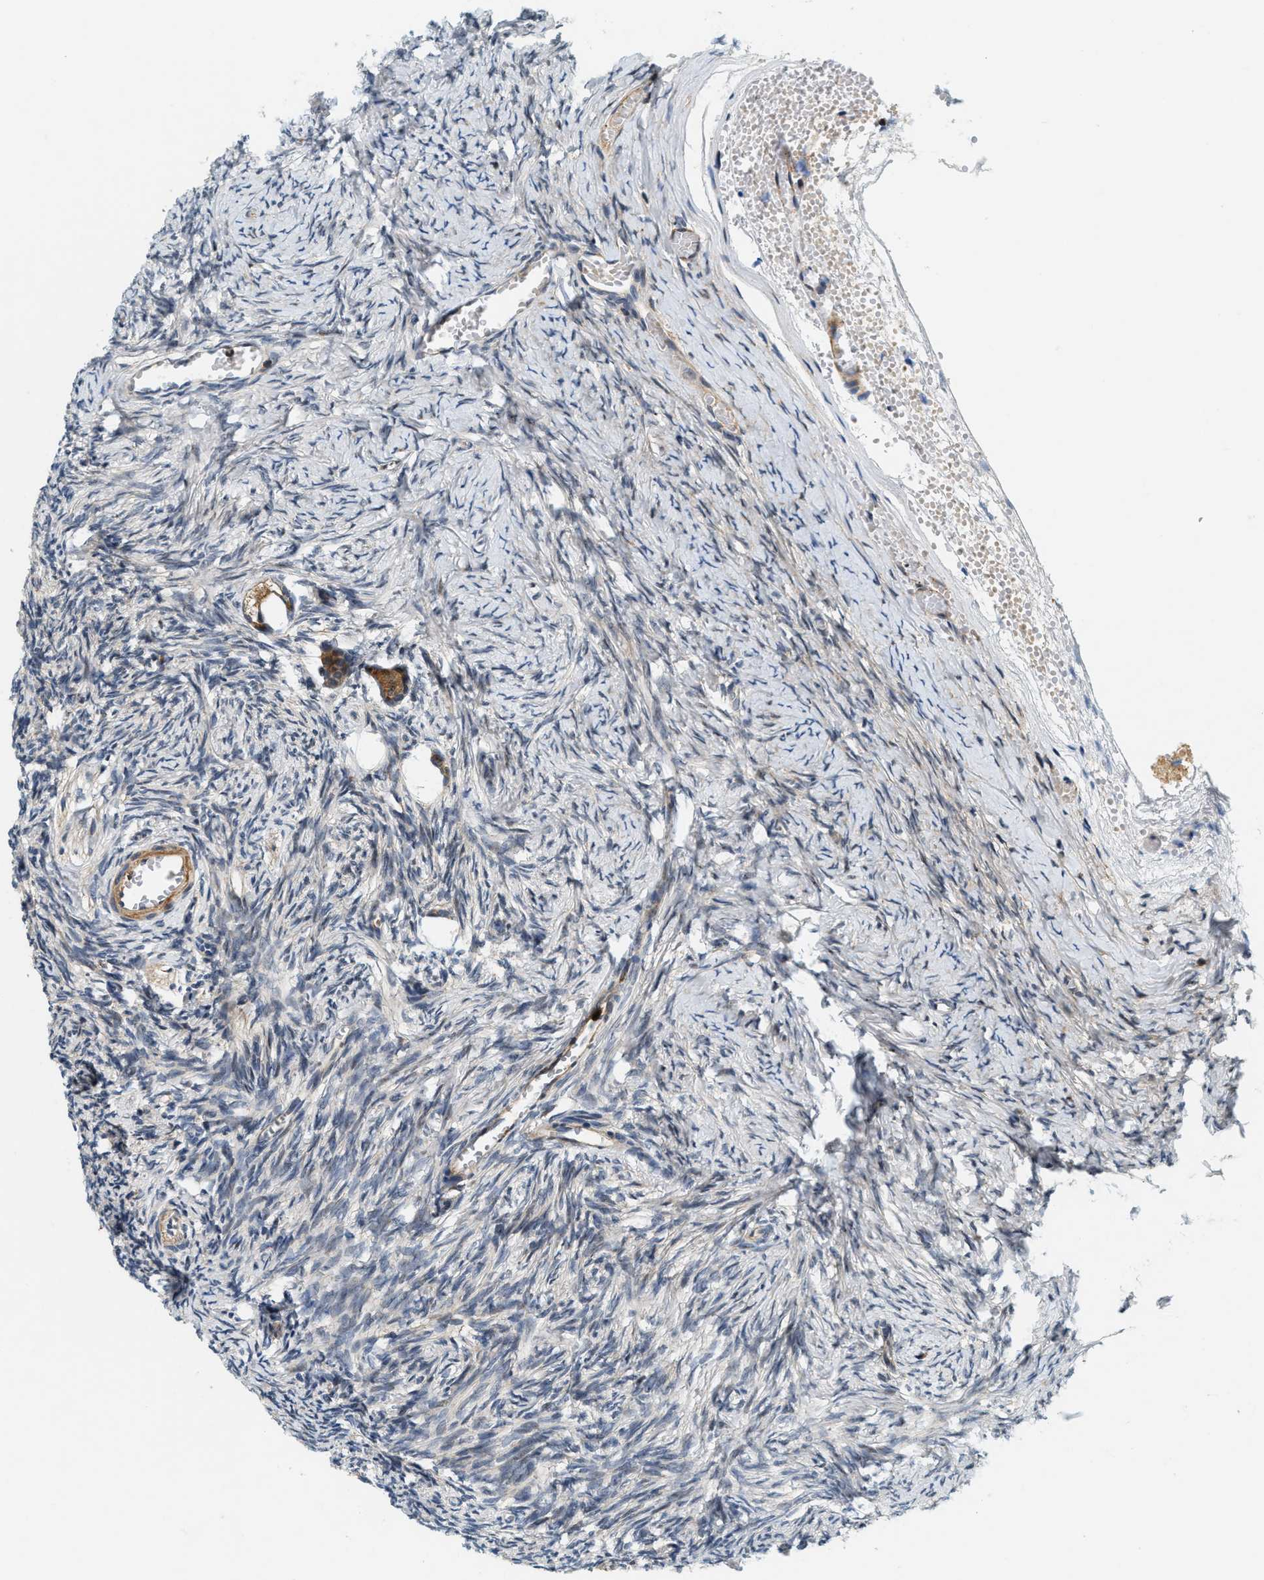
{"staining": {"intensity": "moderate", "quantity": ">75%", "location": "cytoplasmic/membranous"}, "tissue": "ovary", "cell_type": "Follicle cells", "image_type": "normal", "snomed": [{"axis": "morphology", "description": "Normal tissue, NOS"}, {"axis": "topography", "description": "Ovary"}], "caption": "This is an image of IHC staining of benign ovary, which shows moderate expression in the cytoplasmic/membranous of follicle cells.", "gene": "SAMD9", "patient": {"sex": "female", "age": 27}}